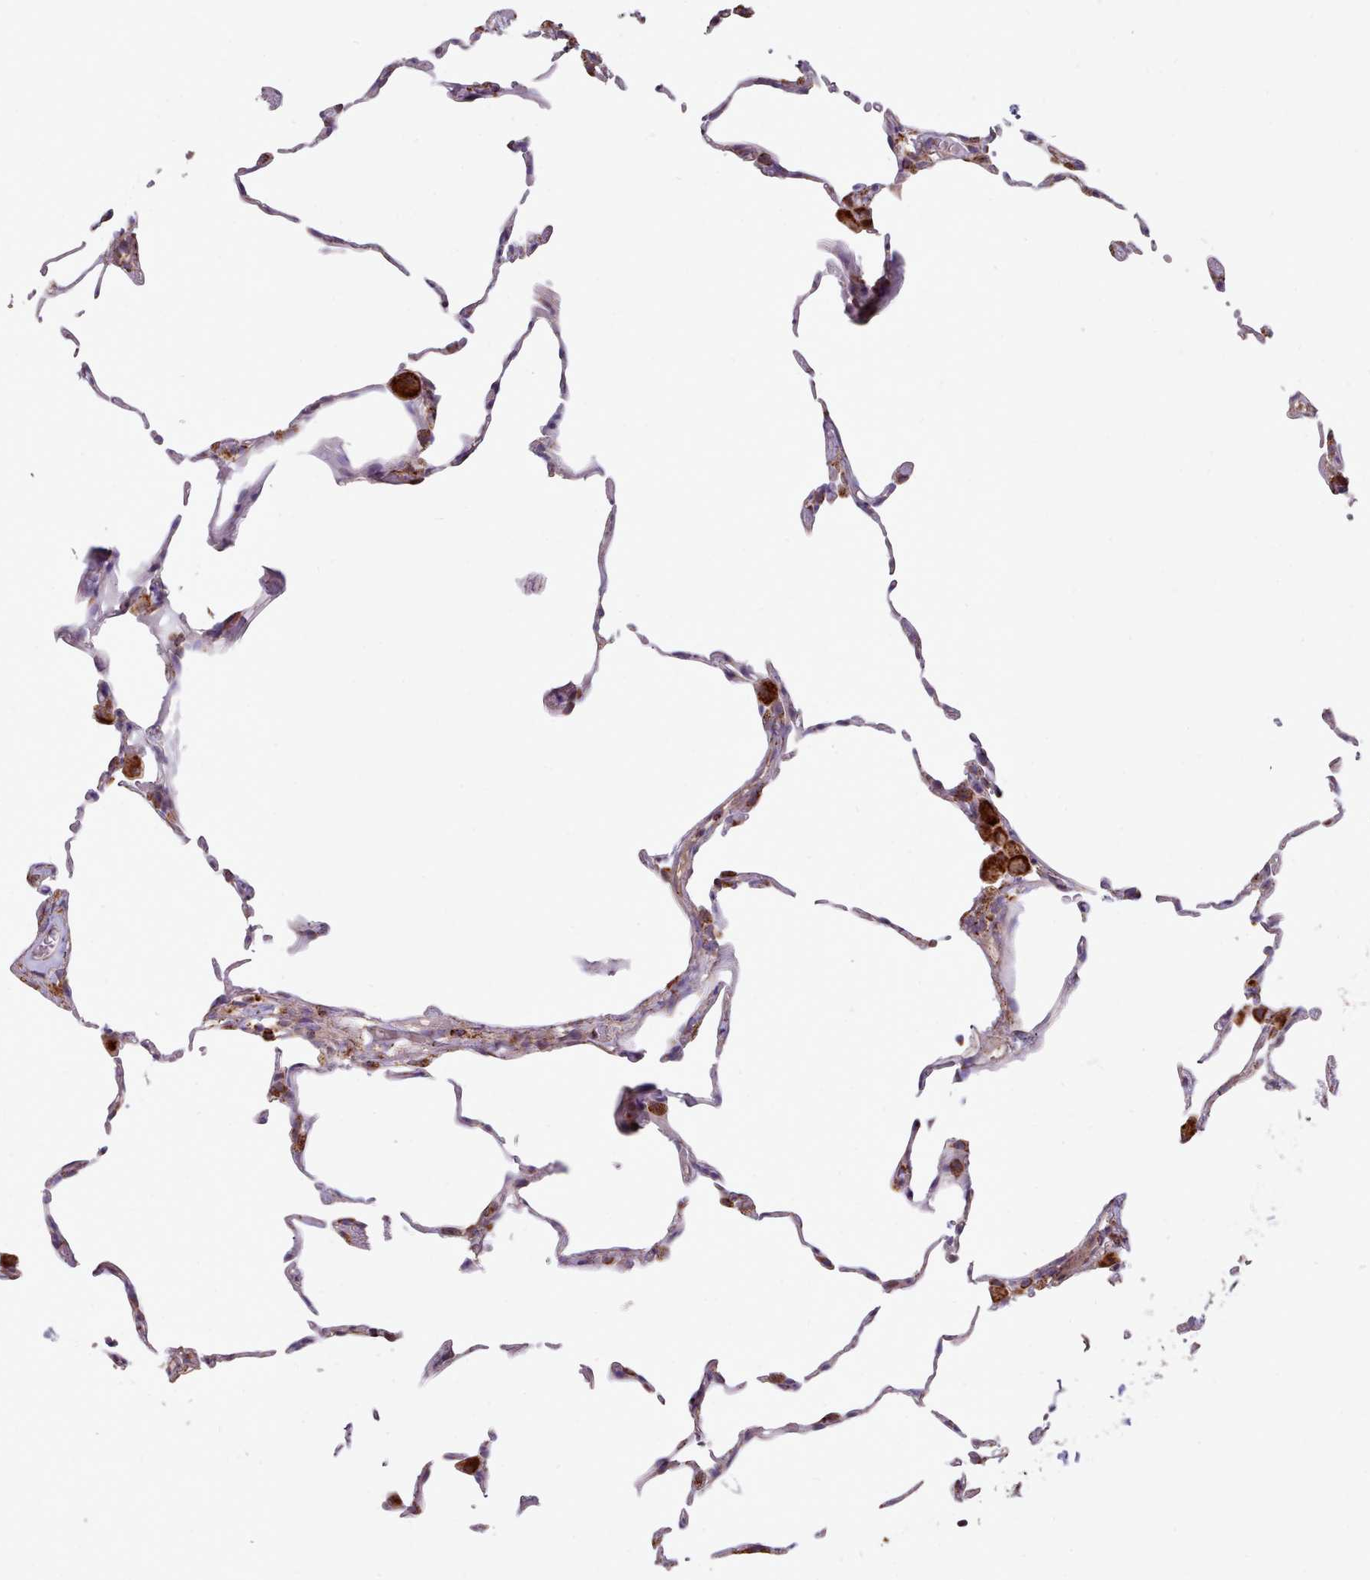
{"staining": {"intensity": "strong", "quantity": "<25%", "location": "cytoplasmic/membranous"}, "tissue": "lung", "cell_type": "Alveolar cells", "image_type": "normal", "snomed": [{"axis": "morphology", "description": "Normal tissue, NOS"}, {"axis": "topography", "description": "Lung"}], "caption": "Strong cytoplasmic/membranous protein staining is identified in approximately <25% of alveolar cells in lung. Using DAB (brown) and hematoxylin (blue) stains, captured at high magnification using brightfield microscopy.", "gene": "HSDL2", "patient": {"sex": "female", "age": 57}}